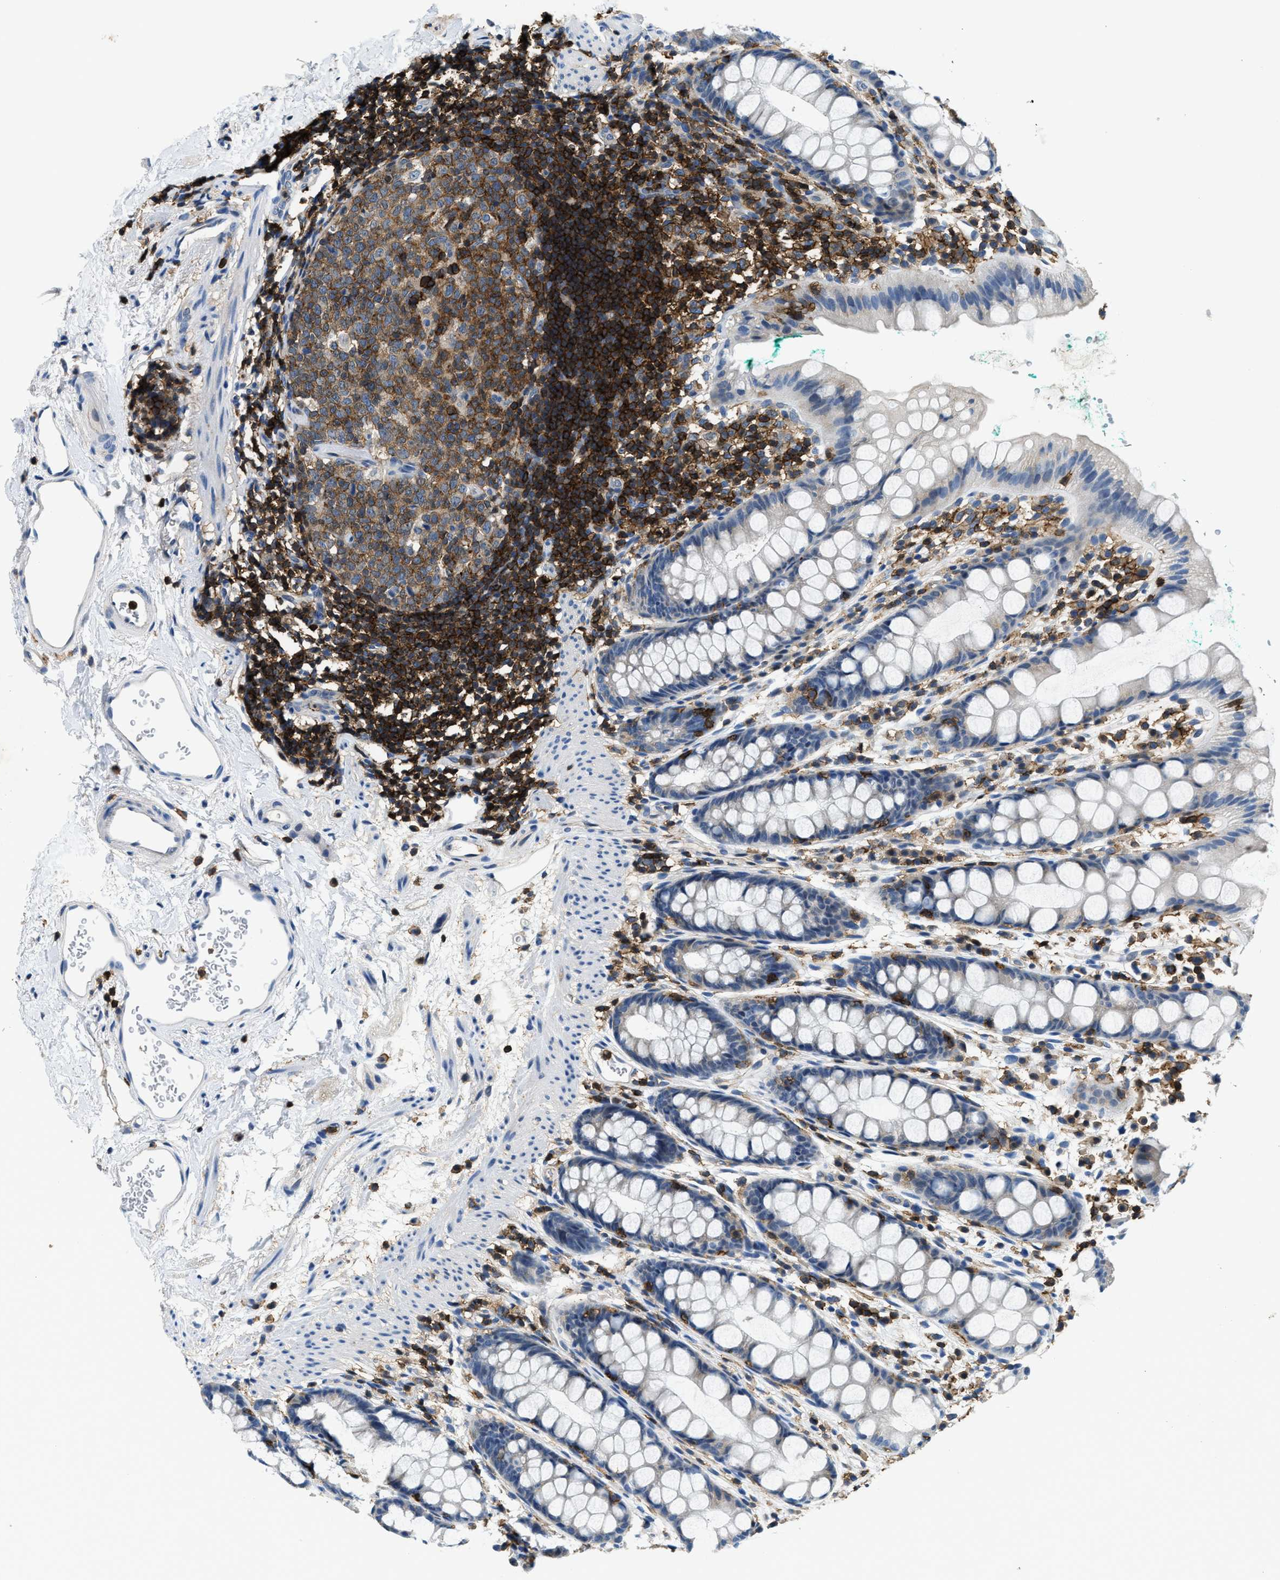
{"staining": {"intensity": "negative", "quantity": "none", "location": "none"}, "tissue": "rectum", "cell_type": "Glandular cells", "image_type": "normal", "snomed": [{"axis": "morphology", "description": "Normal tissue, NOS"}, {"axis": "topography", "description": "Rectum"}], "caption": "Immunohistochemistry of benign rectum displays no expression in glandular cells. The staining is performed using DAB (3,3'-diaminobenzidine) brown chromogen with nuclei counter-stained in using hematoxylin.", "gene": "MYO1G", "patient": {"sex": "female", "age": 65}}